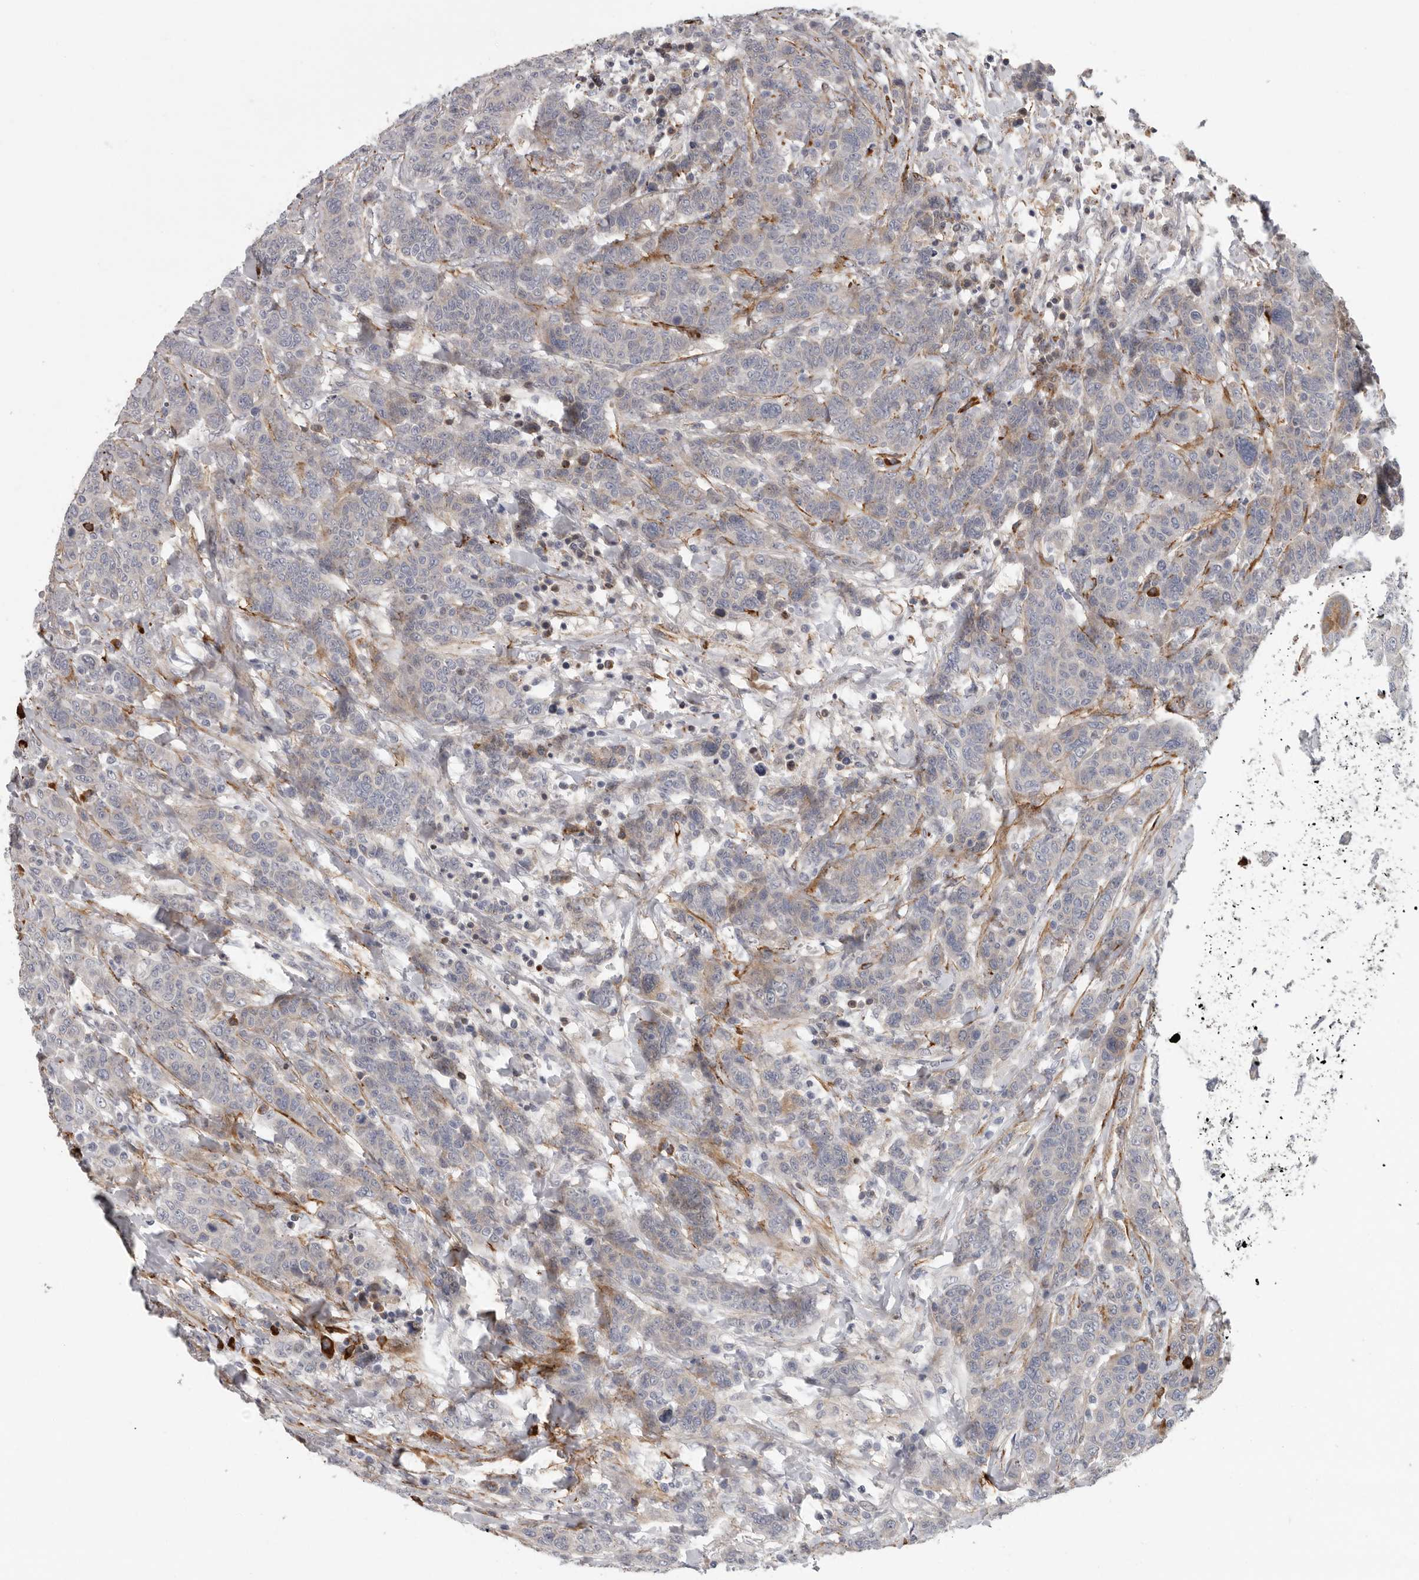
{"staining": {"intensity": "negative", "quantity": "none", "location": "none"}, "tissue": "breast cancer", "cell_type": "Tumor cells", "image_type": "cancer", "snomed": [{"axis": "morphology", "description": "Duct carcinoma"}, {"axis": "topography", "description": "Breast"}], "caption": "Histopathology image shows no significant protein staining in tumor cells of breast infiltrating ductal carcinoma.", "gene": "ATXN3L", "patient": {"sex": "female", "age": 37}}